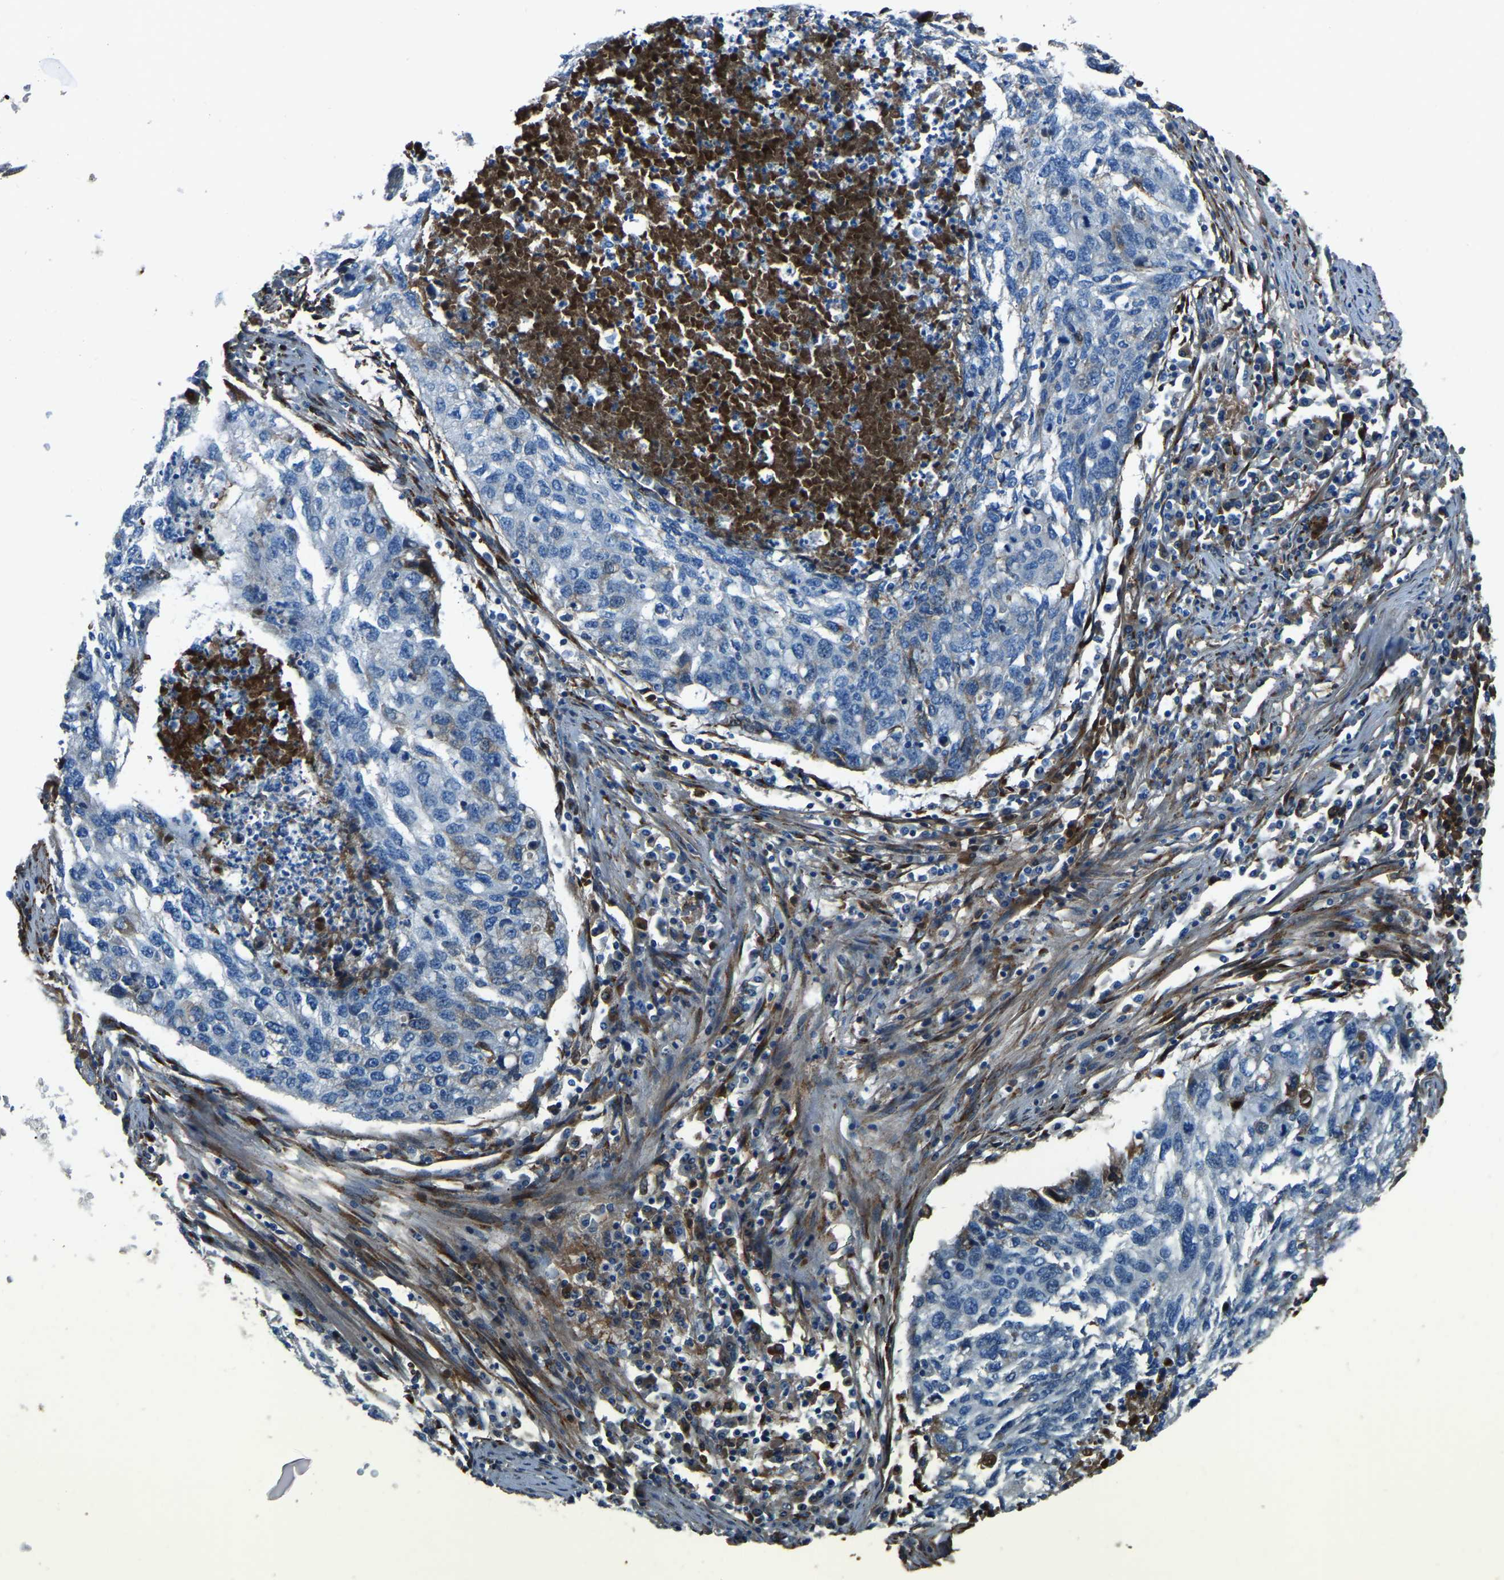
{"staining": {"intensity": "negative", "quantity": "none", "location": "none"}, "tissue": "lung cancer", "cell_type": "Tumor cells", "image_type": "cancer", "snomed": [{"axis": "morphology", "description": "Squamous cell carcinoma, NOS"}, {"axis": "topography", "description": "Lung"}], "caption": "IHC photomicrograph of lung cancer stained for a protein (brown), which exhibits no positivity in tumor cells.", "gene": "COL3A1", "patient": {"sex": "female", "age": 63}}